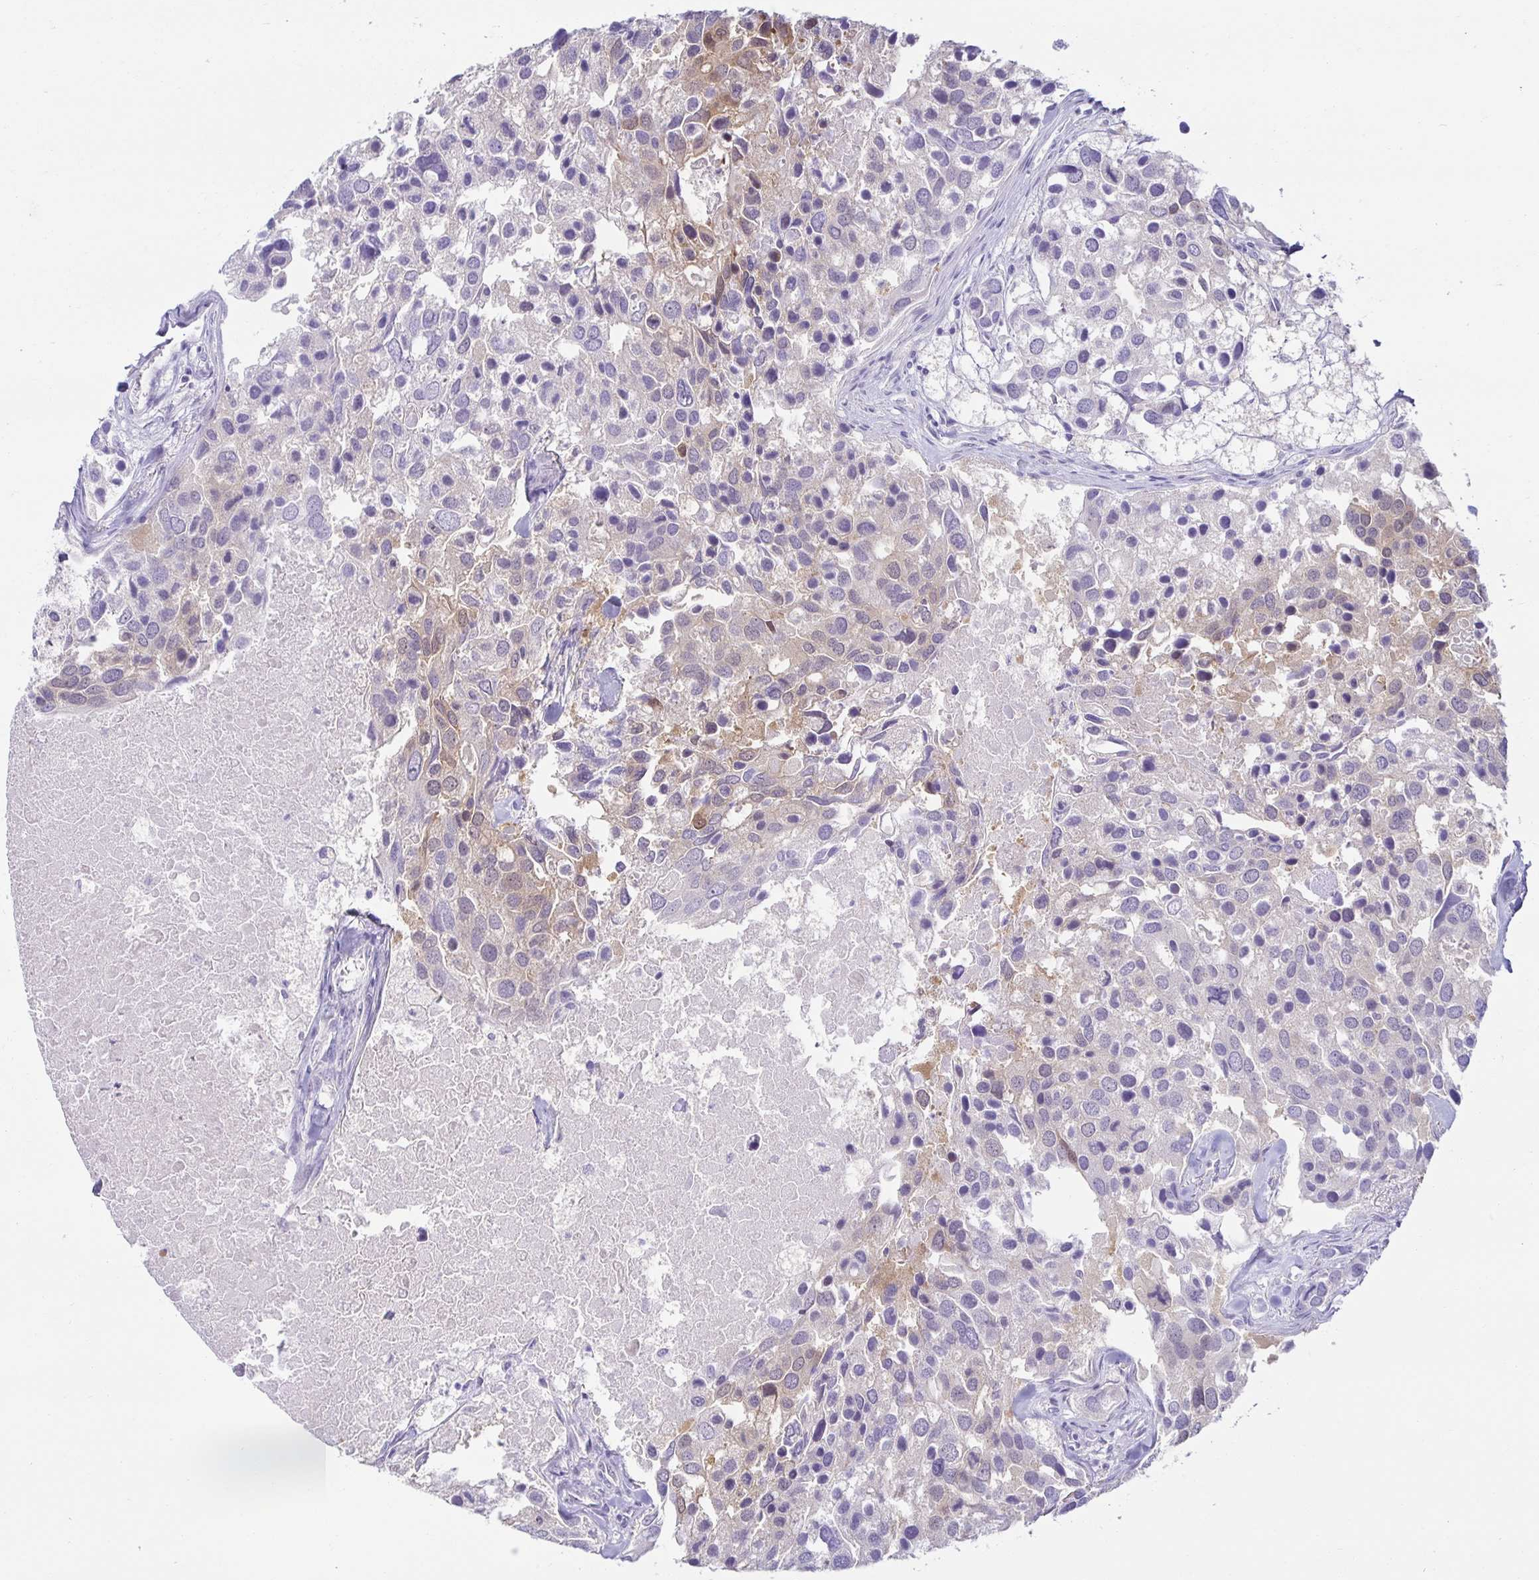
{"staining": {"intensity": "weak", "quantity": "<25%", "location": "cytoplasmic/membranous"}, "tissue": "breast cancer", "cell_type": "Tumor cells", "image_type": "cancer", "snomed": [{"axis": "morphology", "description": "Duct carcinoma"}, {"axis": "topography", "description": "Breast"}], "caption": "Breast cancer (infiltrating ductal carcinoma) was stained to show a protein in brown. There is no significant expression in tumor cells.", "gene": "MON2", "patient": {"sex": "female", "age": 83}}